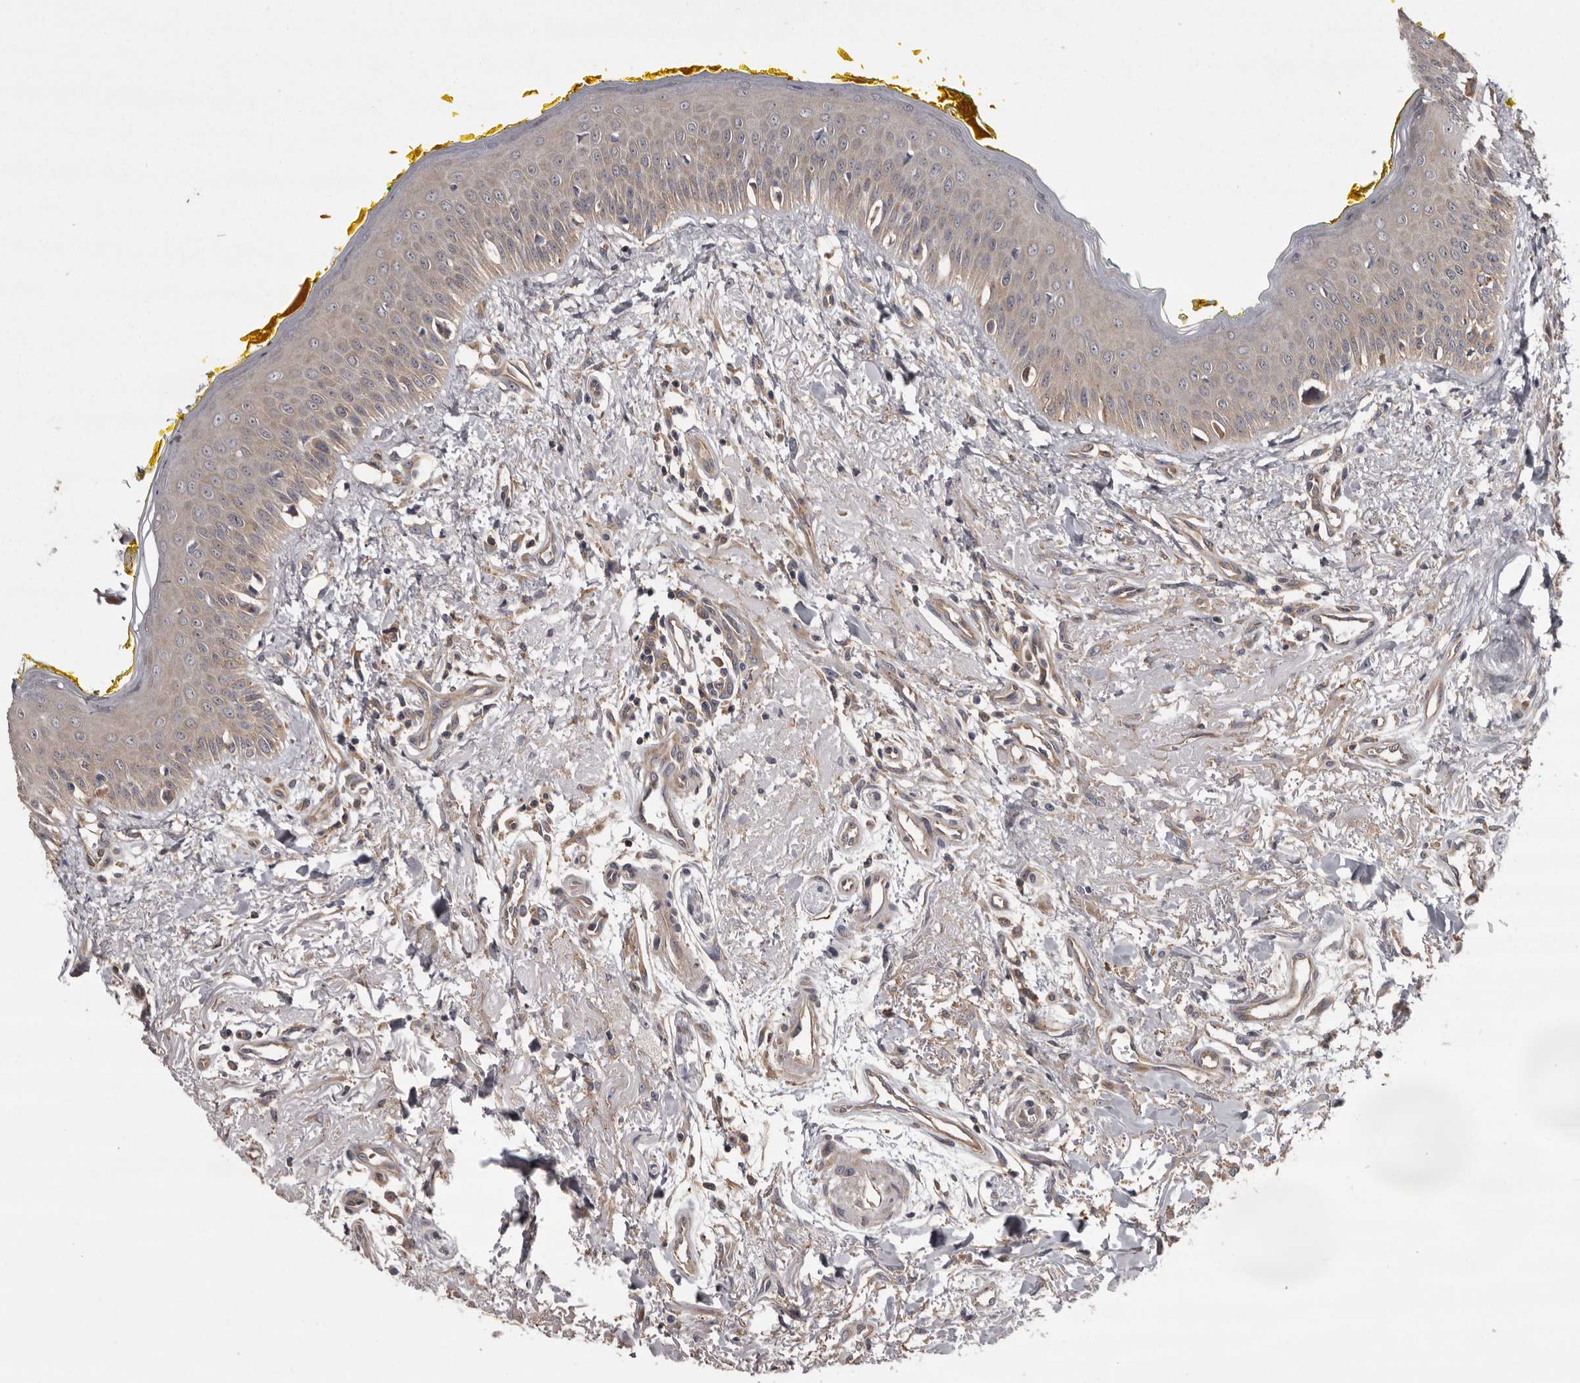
{"staining": {"intensity": "weak", "quantity": "25%-75%", "location": "cytoplasmic/membranous"}, "tissue": "oral mucosa", "cell_type": "Squamous epithelial cells", "image_type": "normal", "snomed": [{"axis": "morphology", "description": "Normal tissue, NOS"}, {"axis": "topography", "description": "Oral tissue"}], "caption": "Protein analysis of unremarkable oral mucosa displays weak cytoplasmic/membranous staining in about 25%-75% of squamous epithelial cells.", "gene": "DARS1", "patient": {"sex": "female", "age": 70}}